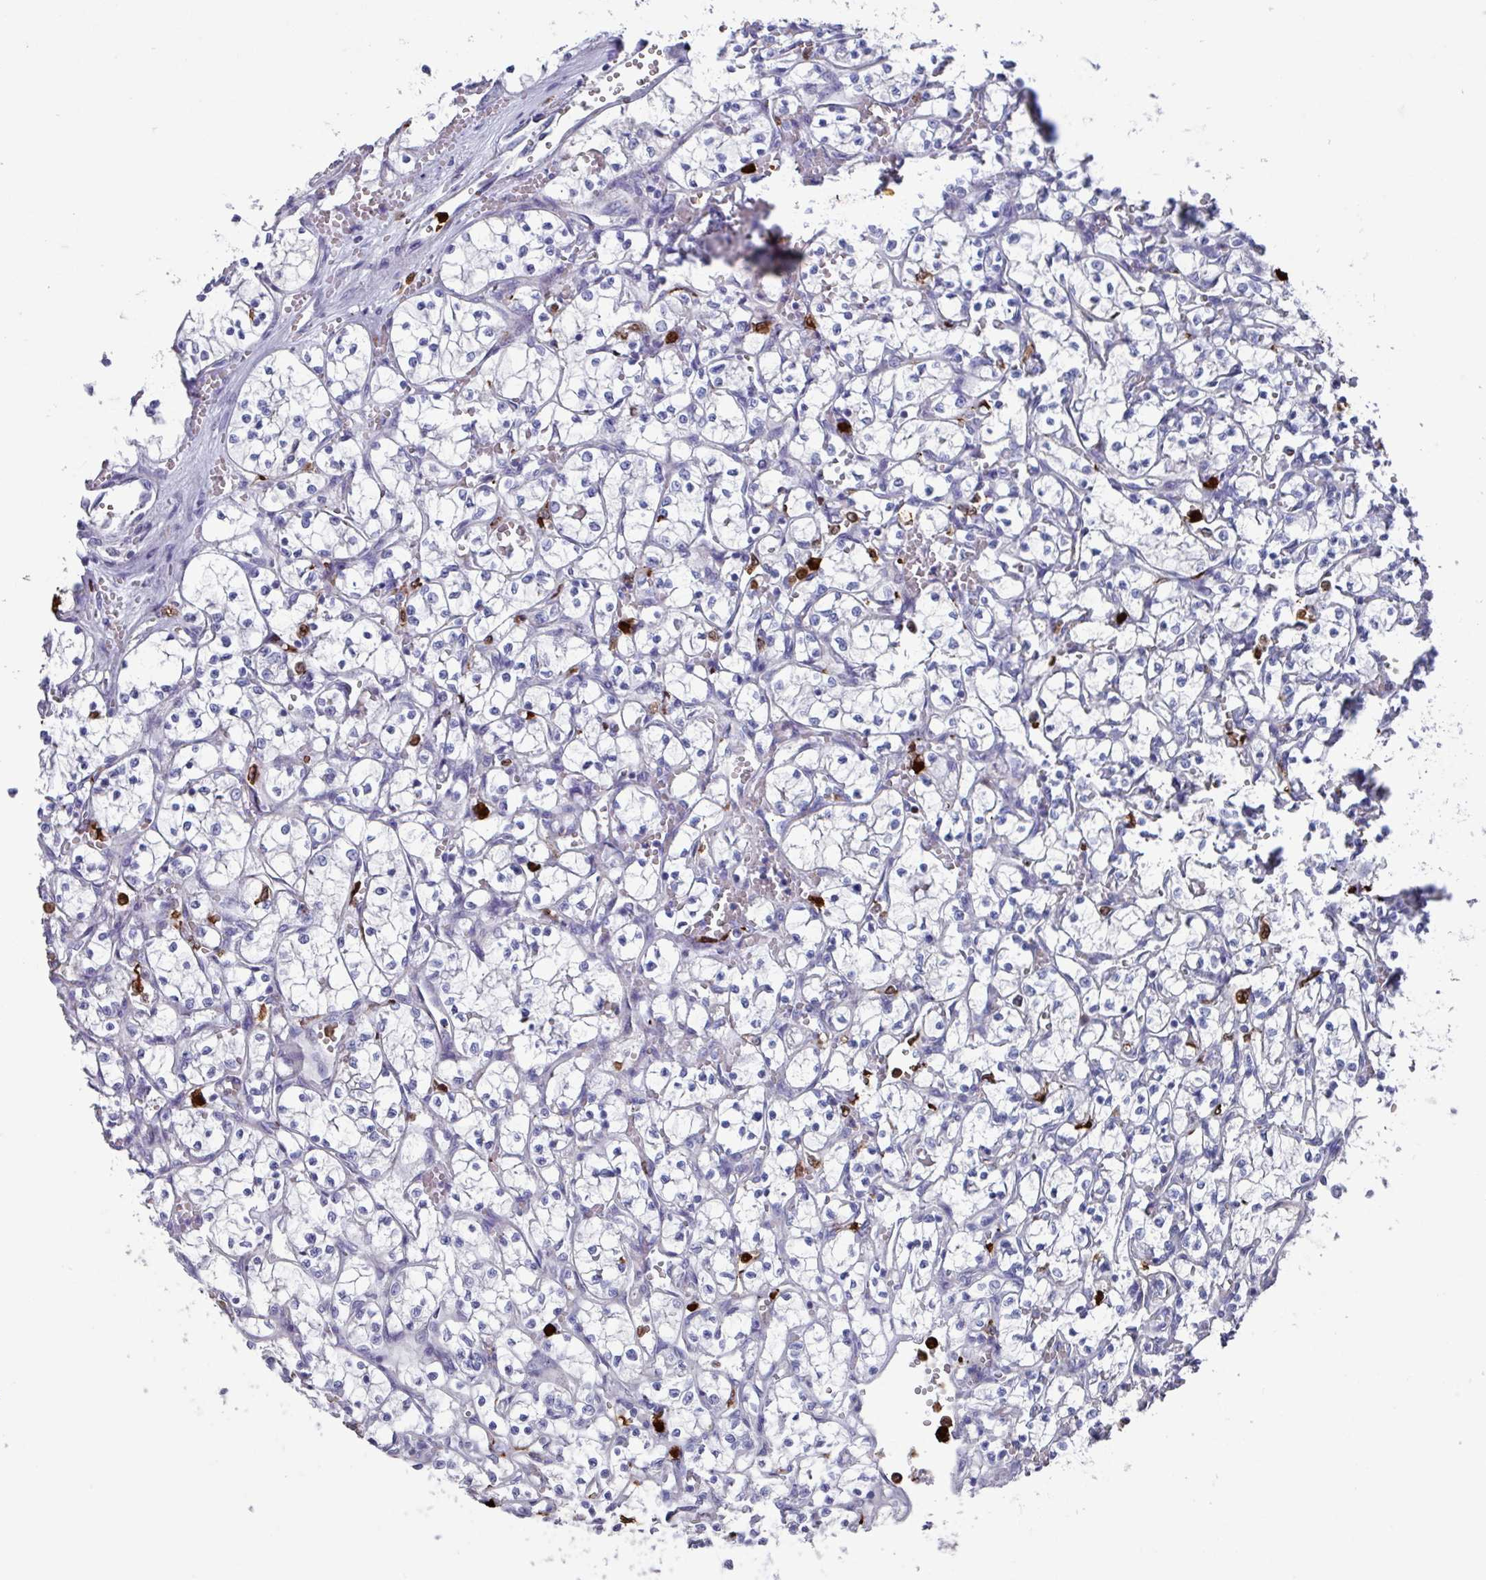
{"staining": {"intensity": "negative", "quantity": "none", "location": "none"}, "tissue": "renal cancer", "cell_type": "Tumor cells", "image_type": "cancer", "snomed": [{"axis": "morphology", "description": "Adenocarcinoma, NOS"}, {"axis": "topography", "description": "Kidney"}], "caption": "Renal cancer was stained to show a protein in brown. There is no significant staining in tumor cells.", "gene": "UQCC2", "patient": {"sex": "female", "age": 69}}